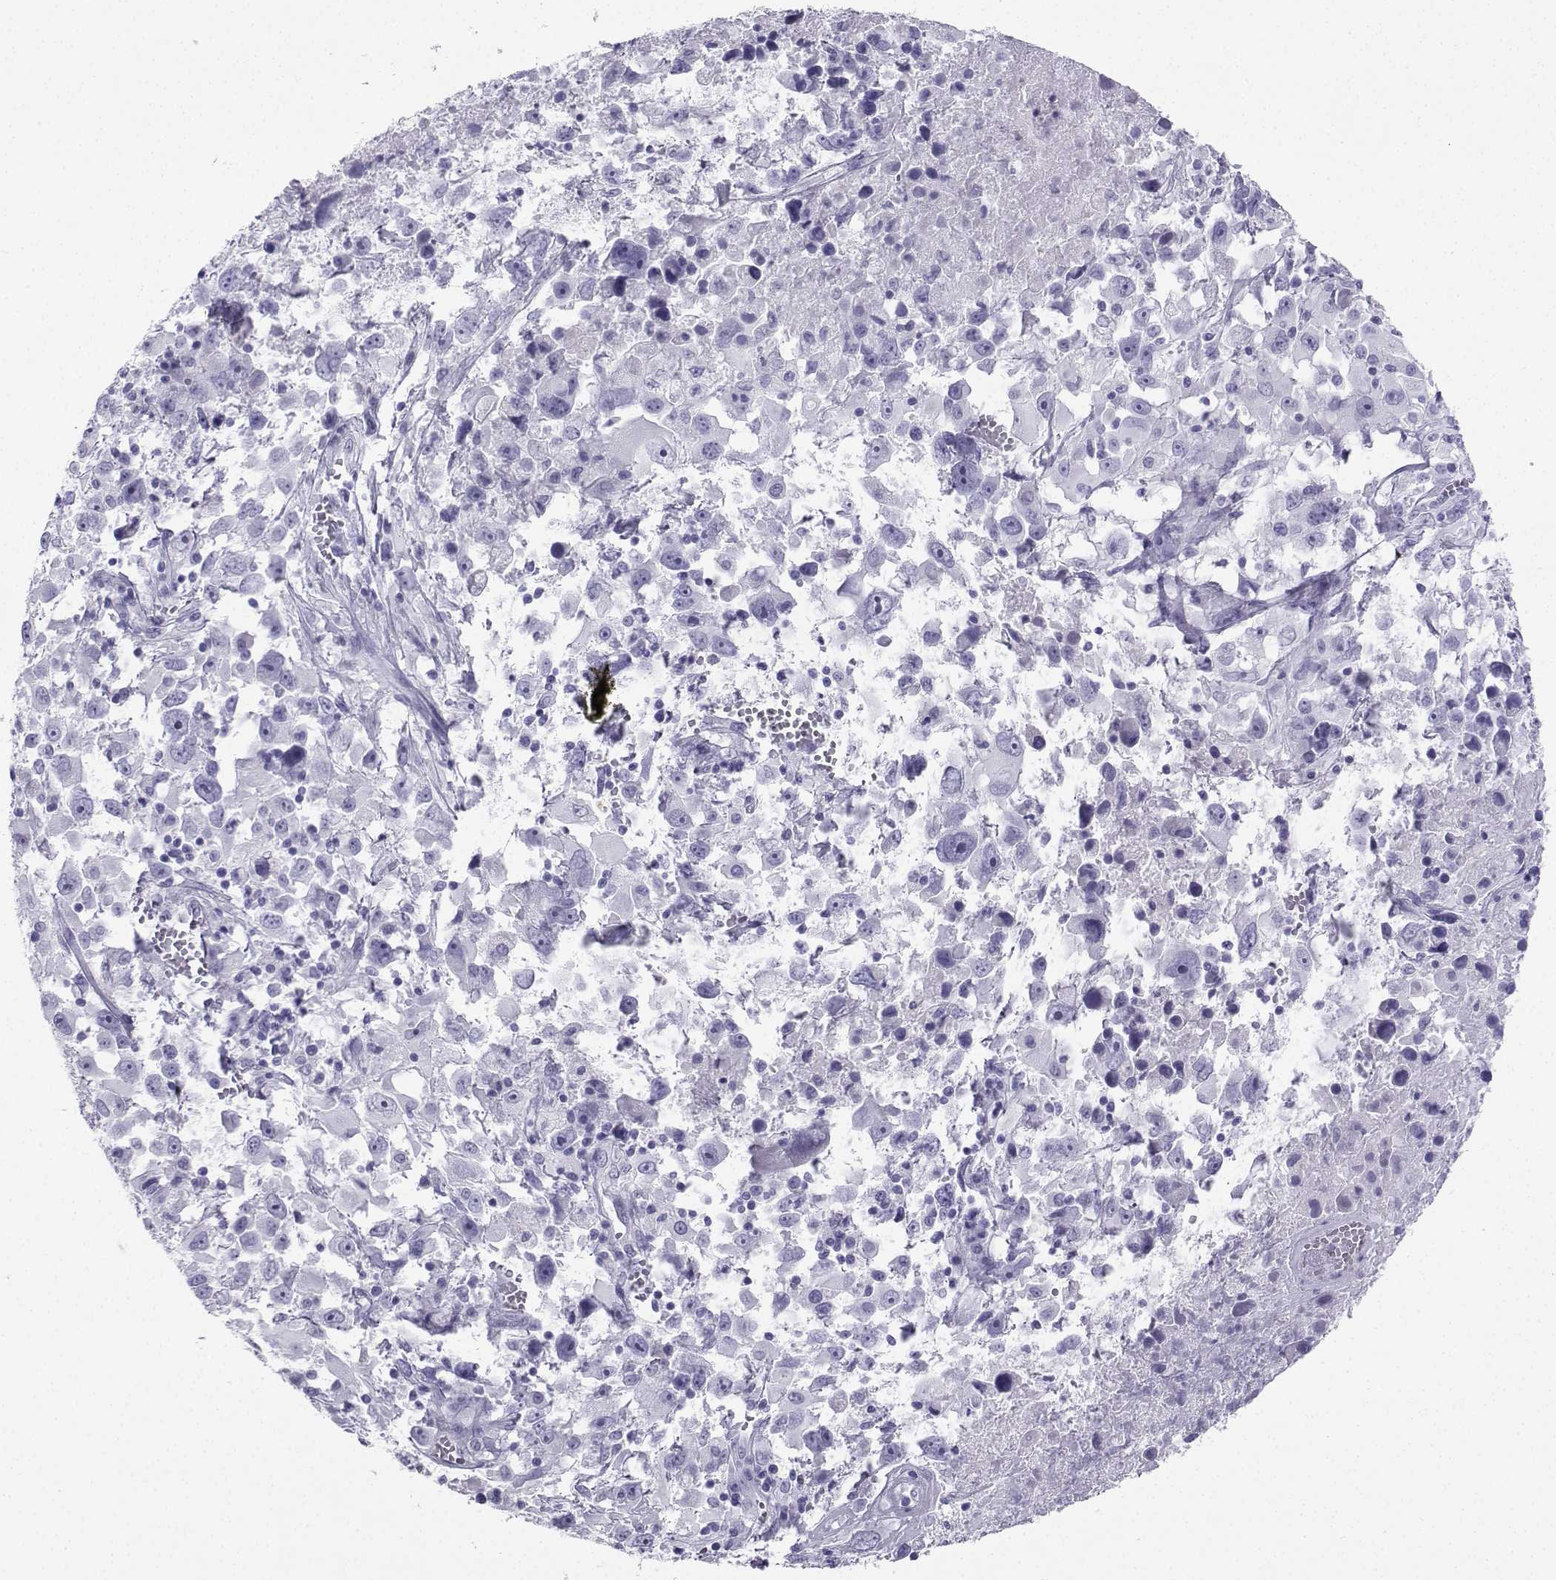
{"staining": {"intensity": "negative", "quantity": "none", "location": "none"}, "tissue": "melanoma", "cell_type": "Tumor cells", "image_type": "cancer", "snomed": [{"axis": "morphology", "description": "Malignant melanoma, Metastatic site"}, {"axis": "topography", "description": "Soft tissue"}], "caption": "This is an IHC histopathology image of human malignant melanoma (metastatic site). There is no positivity in tumor cells.", "gene": "SLC18A2", "patient": {"sex": "male", "age": 50}}